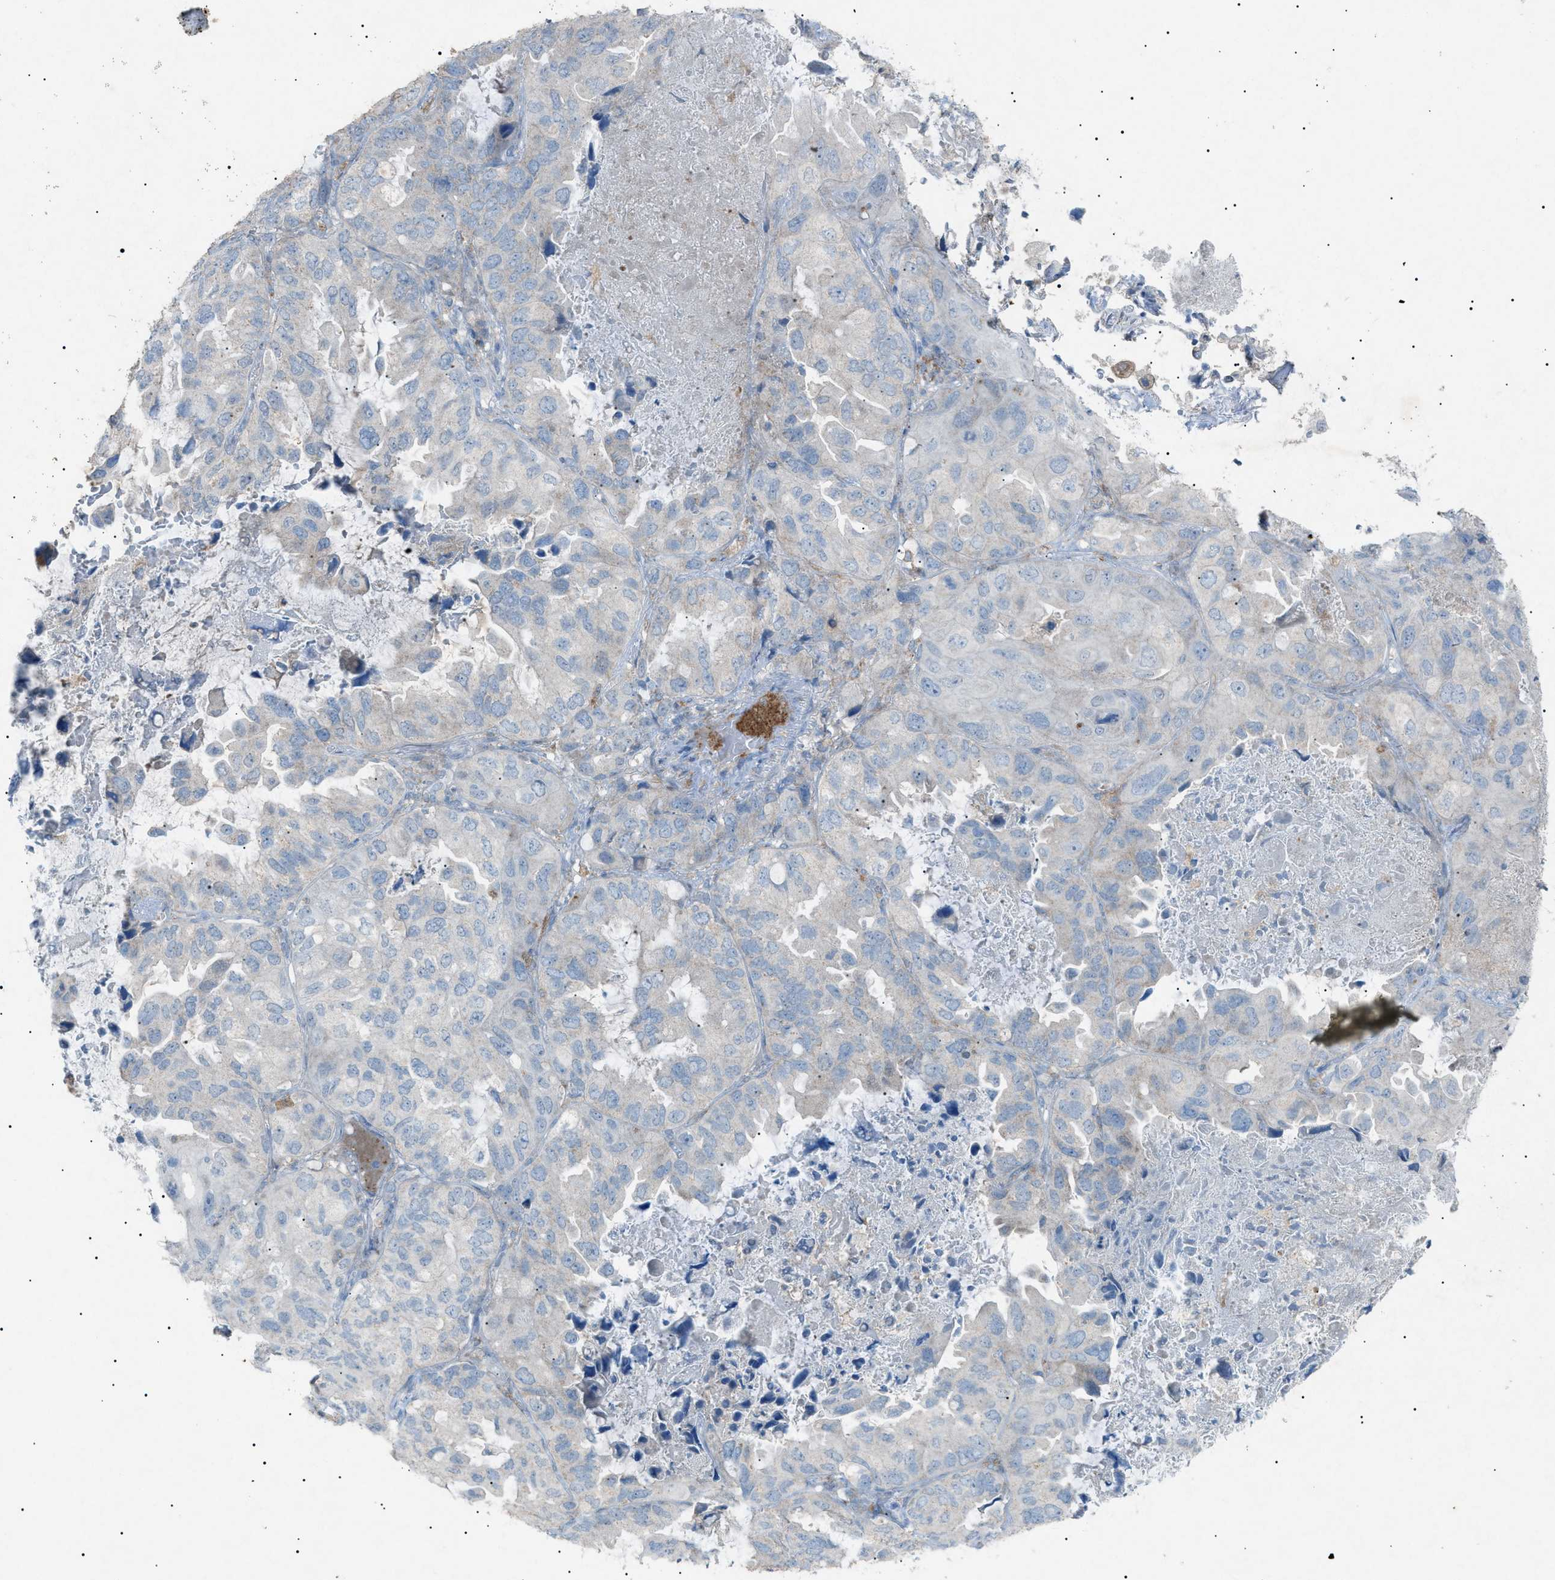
{"staining": {"intensity": "negative", "quantity": "none", "location": "none"}, "tissue": "lung cancer", "cell_type": "Tumor cells", "image_type": "cancer", "snomed": [{"axis": "morphology", "description": "Squamous cell carcinoma, NOS"}, {"axis": "topography", "description": "Lung"}], "caption": "There is no significant staining in tumor cells of lung cancer. (DAB (3,3'-diaminobenzidine) immunohistochemistry (IHC), high magnification).", "gene": "BTK", "patient": {"sex": "female", "age": 73}}